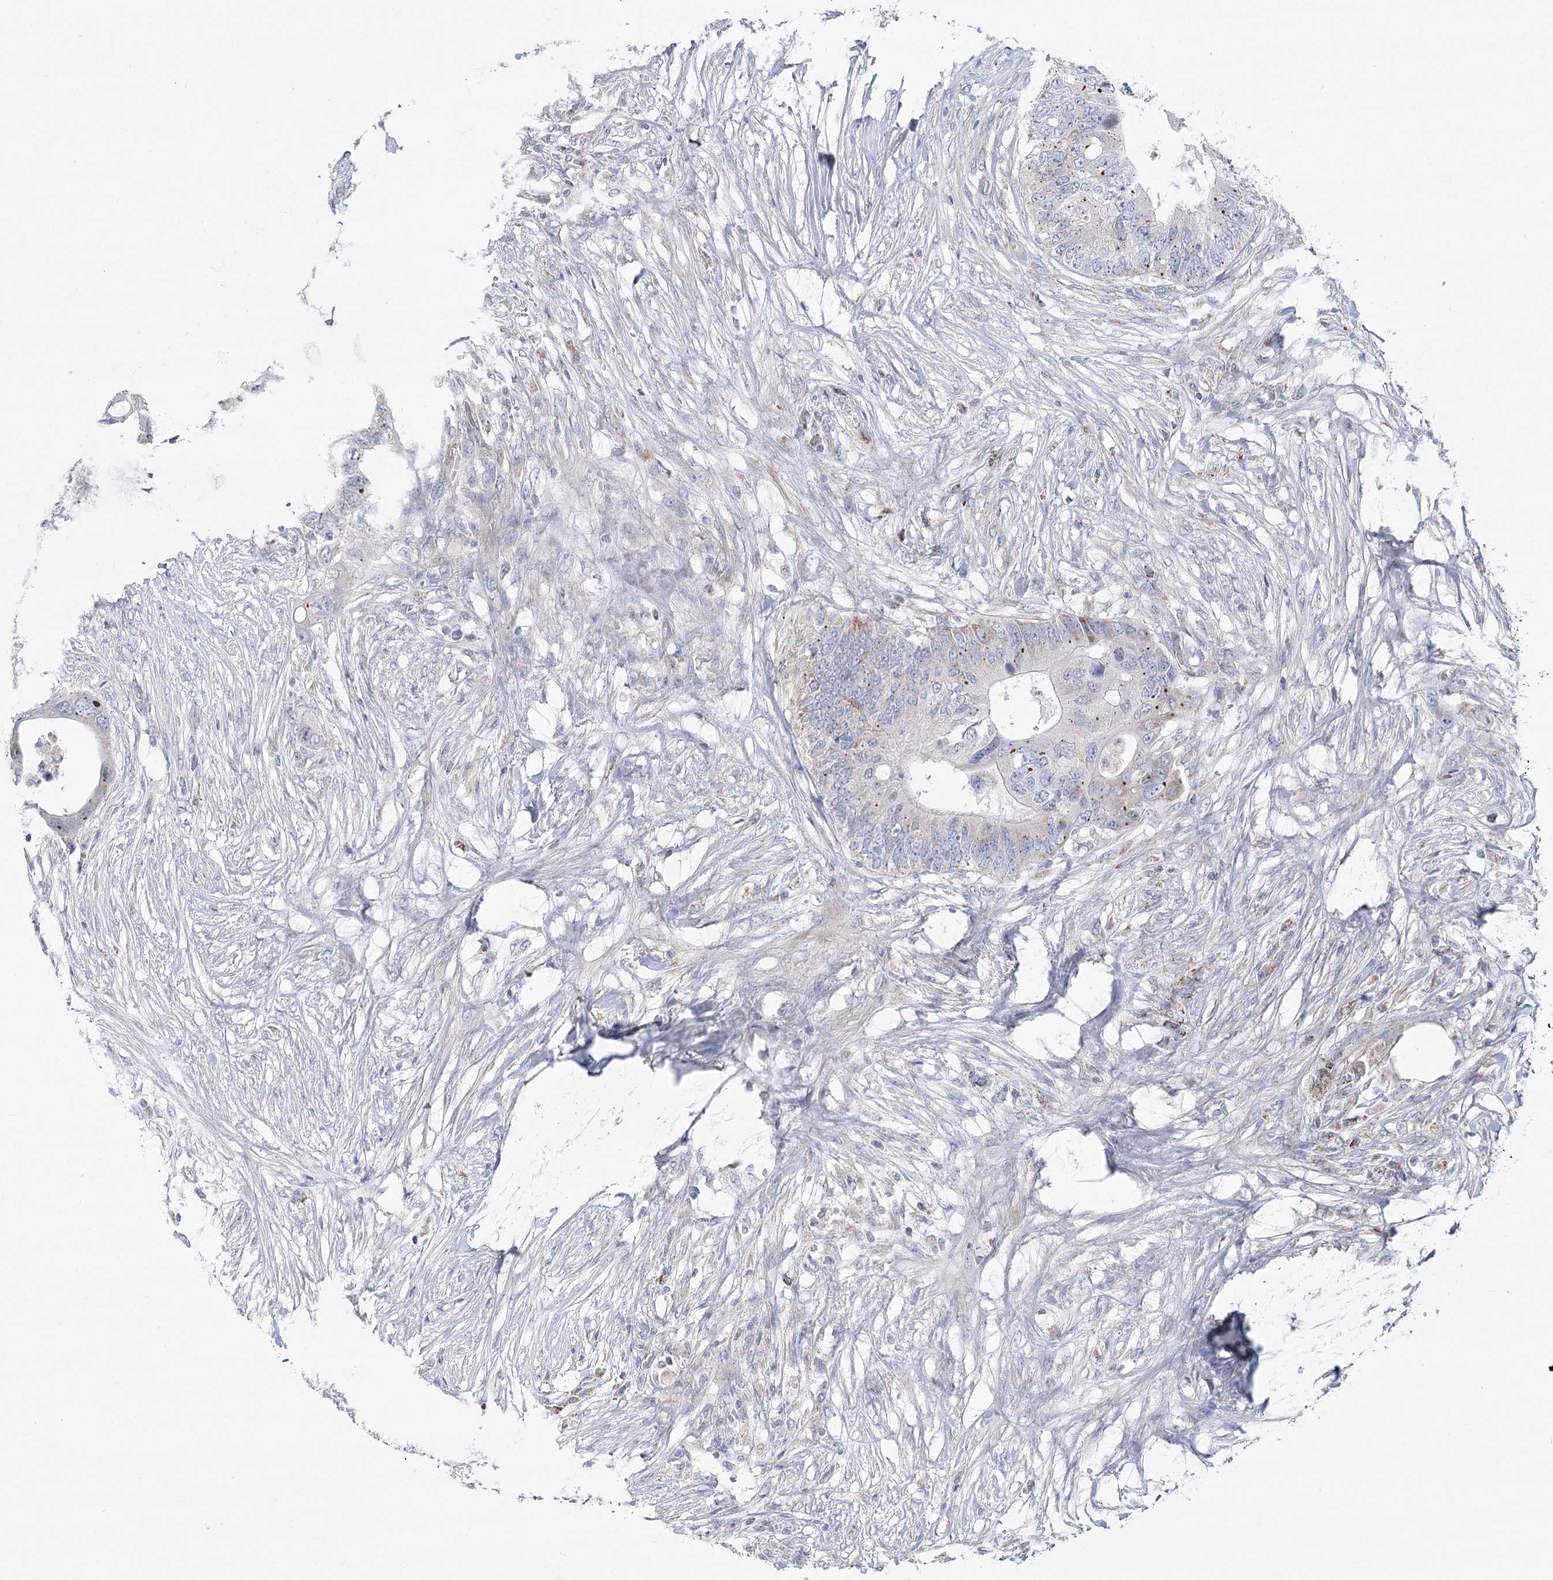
{"staining": {"intensity": "moderate", "quantity": "<25%", "location": "cytoplasmic/membranous"}, "tissue": "colorectal cancer", "cell_type": "Tumor cells", "image_type": "cancer", "snomed": [{"axis": "morphology", "description": "Adenocarcinoma, NOS"}, {"axis": "topography", "description": "Colon"}], "caption": "IHC staining of colorectal adenocarcinoma, which reveals low levels of moderate cytoplasmic/membranous expression in approximately <25% of tumor cells indicating moderate cytoplasmic/membranous protein expression. The staining was performed using DAB (brown) for protein detection and nuclei were counterstained in hematoxylin (blue).", "gene": "SNX7", "patient": {"sex": "male", "age": 71}}